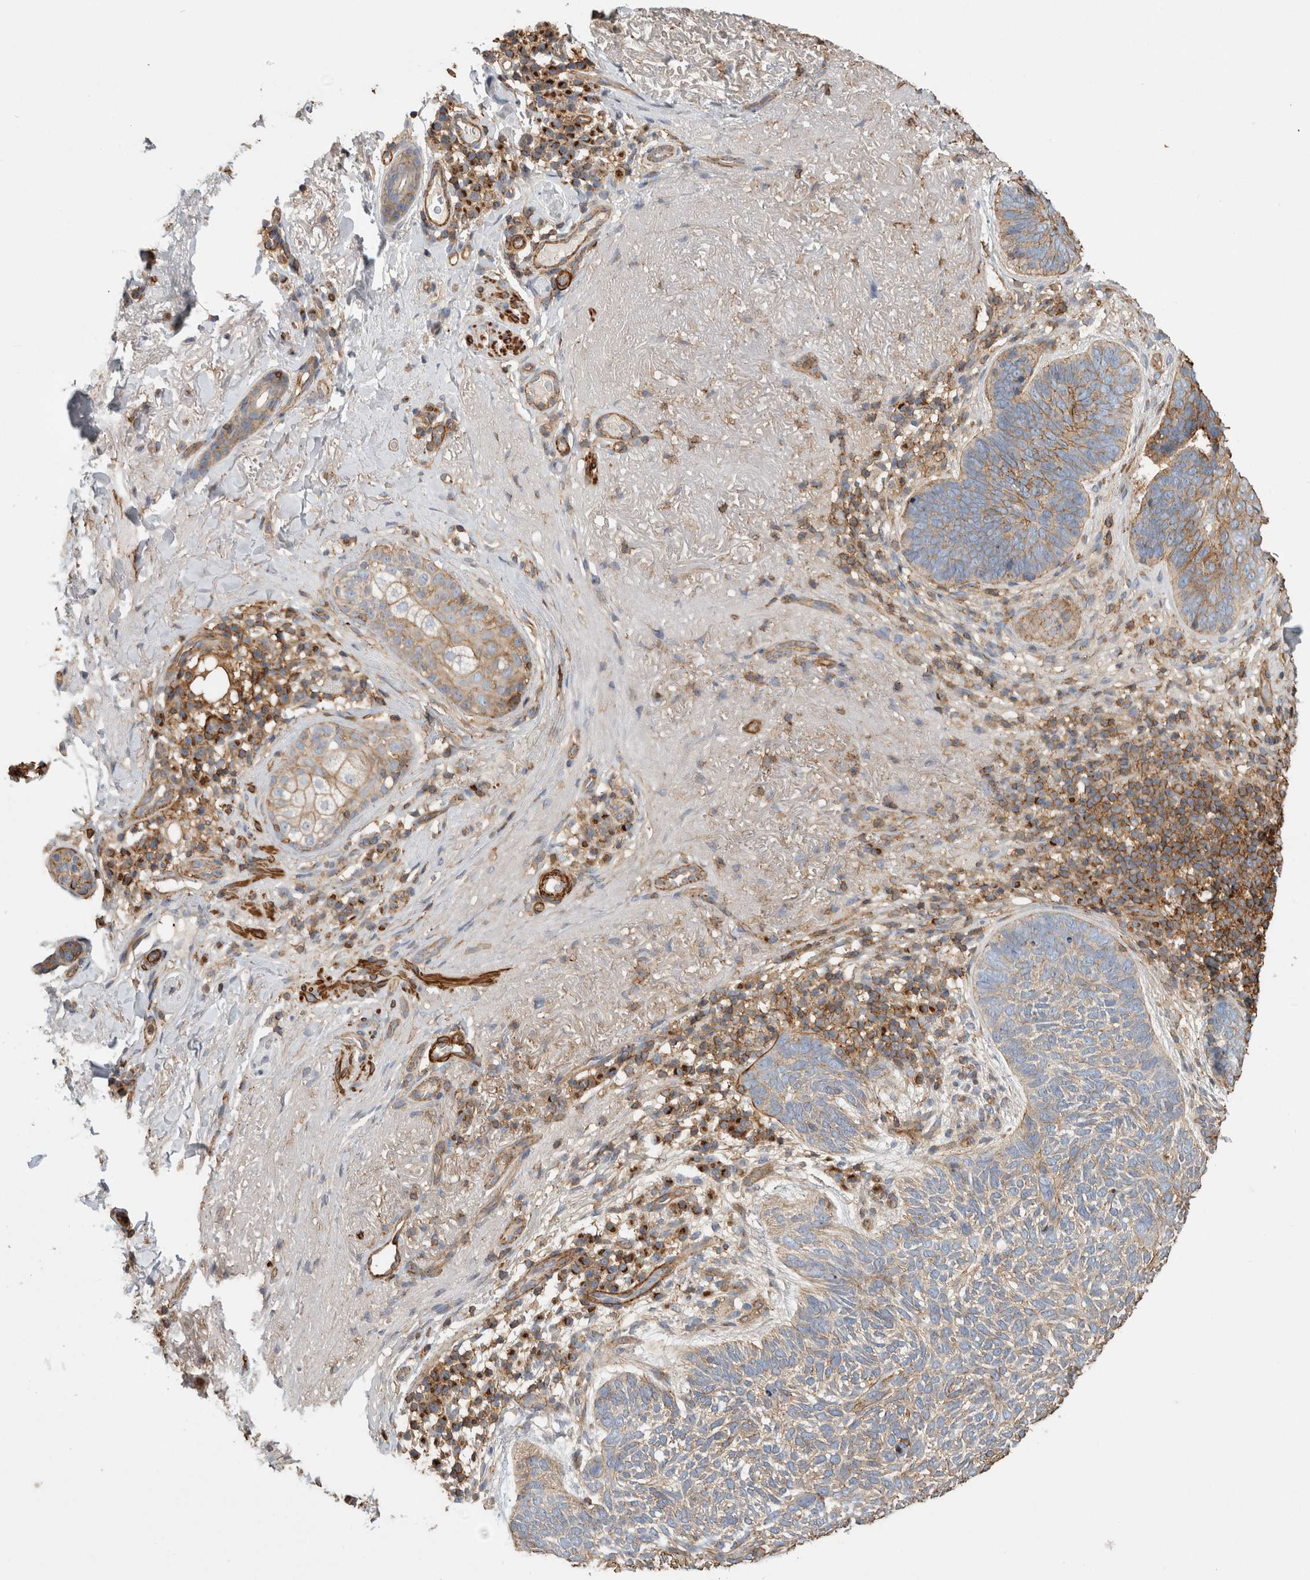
{"staining": {"intensity": "moderate", "quantity": "25%-75%", "location": "cytoplasmic/membranous"}, "tissue": "skin cancer", "cell_type": "Tumor cells", "image_type": "cancer", "snomed": [{"axis": "morphology", "description": "Basal cell carcinoma"}, {"axis": "topography", "description": "Skin"}], "caption": "A micrograph of basal cell carcinoma (skin) stained for a protein demonstrates moderate cytoplasmic/membranous brown staining in tumor cells. The staining was performed using DAB (3,3'-diaminobenzidine), with brown indicating positive protein expression. Nuclei are stained blue with hematoxylin.", "gene": "GPER1", "patient": {"sex": "female", "age": 85}}